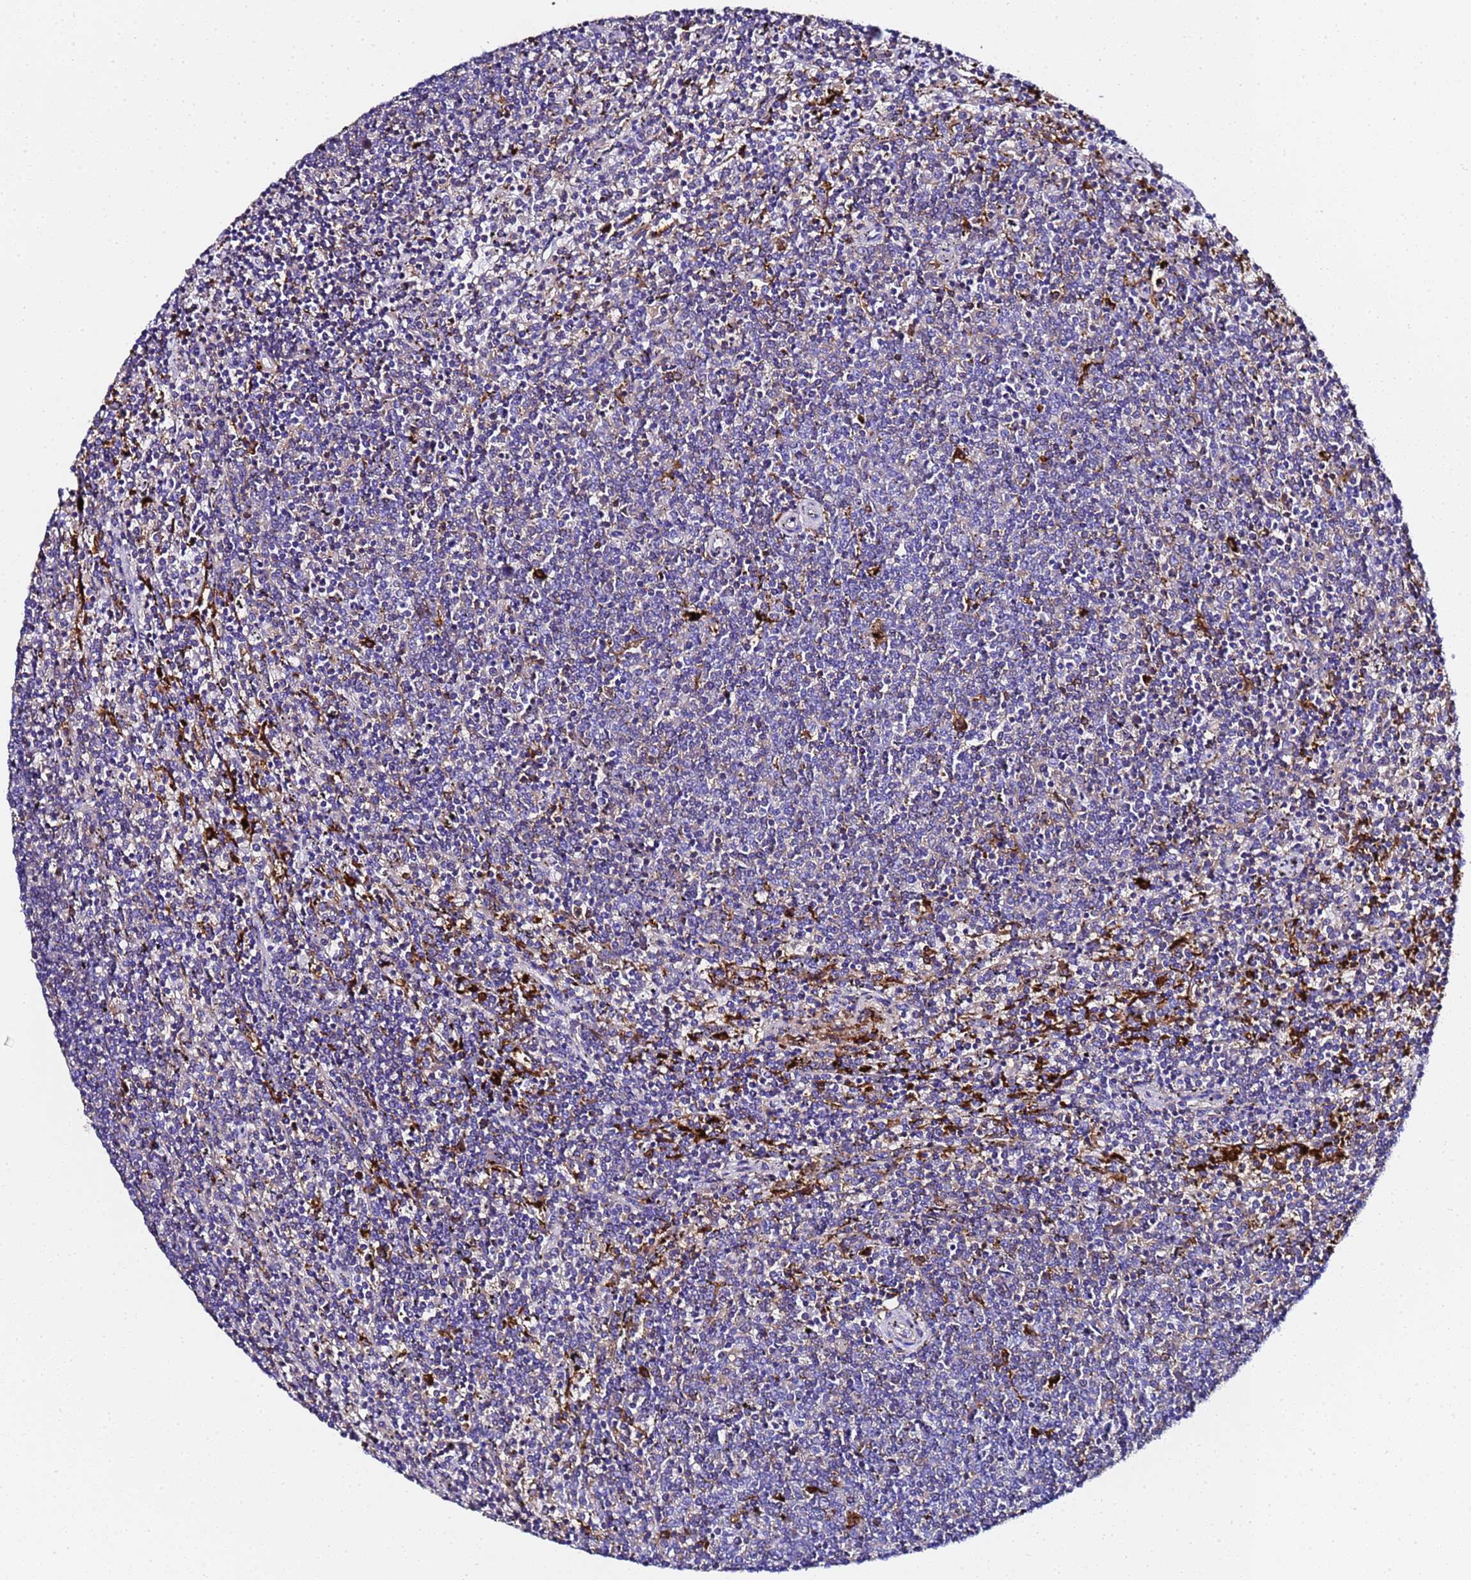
{"staining": {"intensity": "negative", "quantity": "none", "location": "none"}, "tissue": "lymphoma", "cell_type": "Tumor cells", "image_type": "cancer", "snomed": [{"axis": "morphology", "description": "Malignant lymphoma, non-Hodgkin's type, Low grade"}, {"axis": "topography", "description": "Spleen"}], "caption": "Malignant lymphoma, non-Hodgkin's type (low-grade) stained for a protein using immunohistochemistry (IHC) demonstrates no staining tumor cells.", "gene": "FTL", "patient": {"sex": "female", "age": 50}}